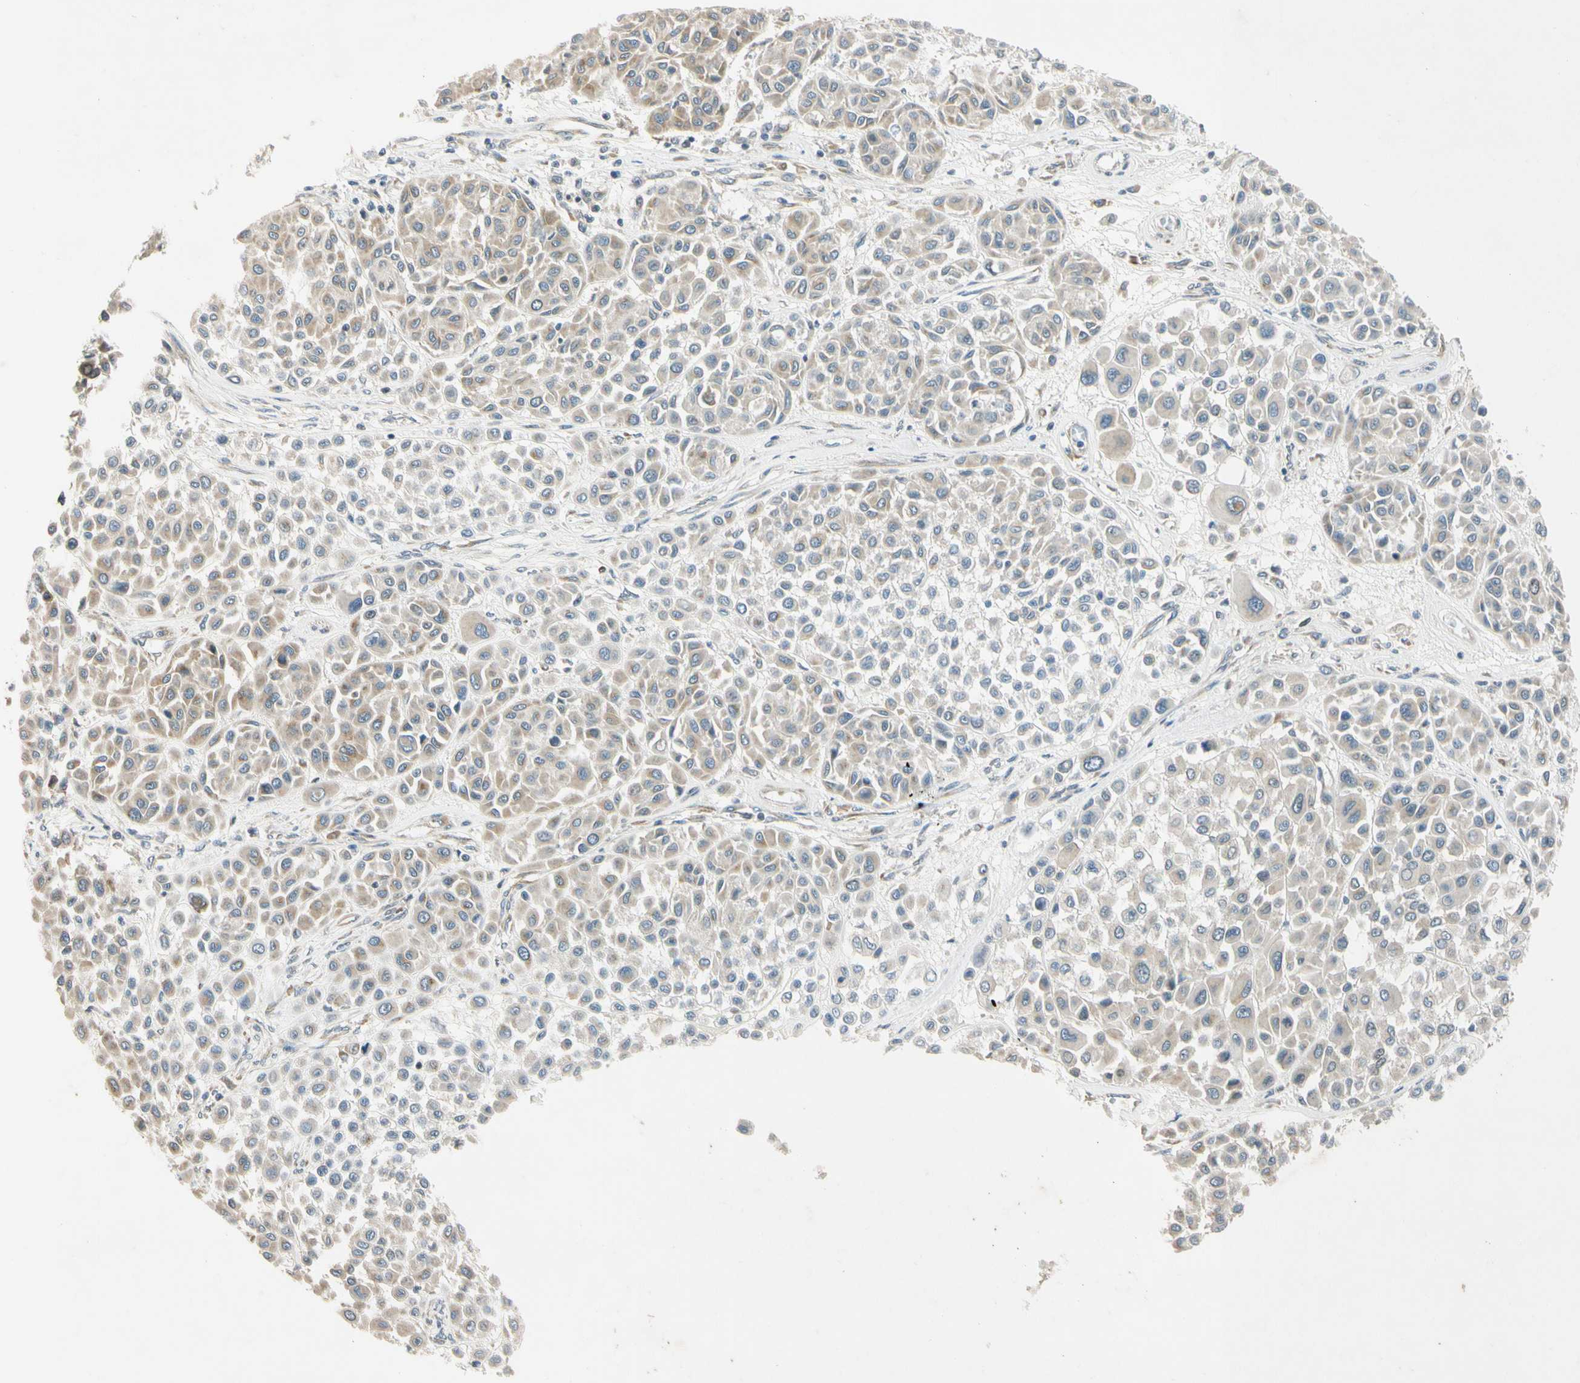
{"staining": {"intensity": "moderate", "quantity": ">75%", "location": "cytoplasmic/membranous"}, "tissue": "melanoma", "cell_type": "Tumor cells", "image_type": "cancer", "snomed": [{"axis": "morphology", "description": "Malignant melanoma, Metastatic site"}, {"axis": "topography", "description": "Soft tissue"}], "caption": "High-magnification brightfield microscopy of melanoma stained with DAB (brown) and counterstained with hematoxylin (blue). tumor cells exhibit moderate cytoplasmic/membranous staining is appreciated in about>75% of cells.", "gene": "RPS6KB2", "patient": {"sex": "male", "age": 41}}